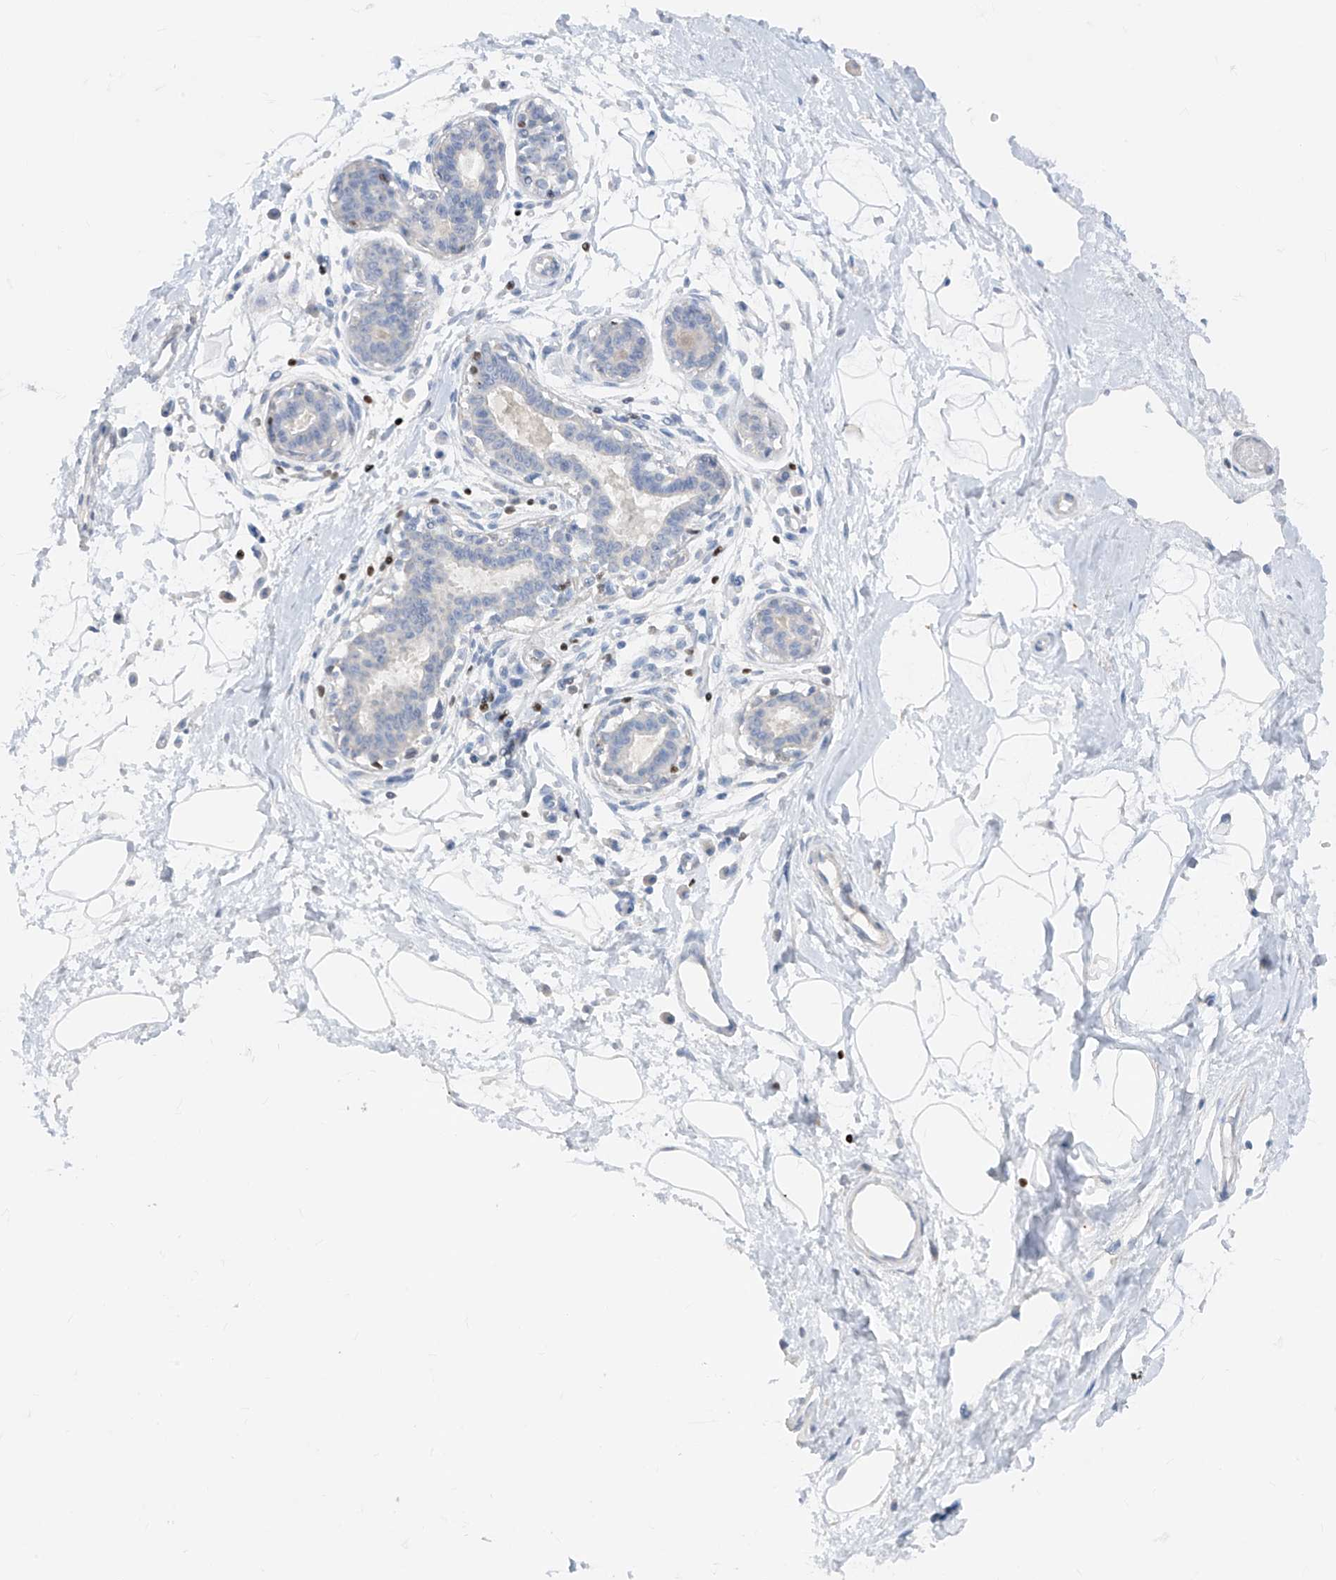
{"staining": {"intensity": "negative", "quantity": "none", "location": "none"}, "tissue": "breast", "cell_type": "Adipocytes", "image_type": "normal", "snomed": [{"axis": "morphology", "description": "Normal tissue, NOS"}, {"axis": "topography", "description": "Breast"}], "caption": "Immunohistochemistry (IHC) photomicrograph of benign breast: human breast stained with DAB (3,3'-diaminobenzidine) shows no significant protein positivity in adipocytes.", "gene": "TBX21", "patient": {"sex": "female", "age": 45}}